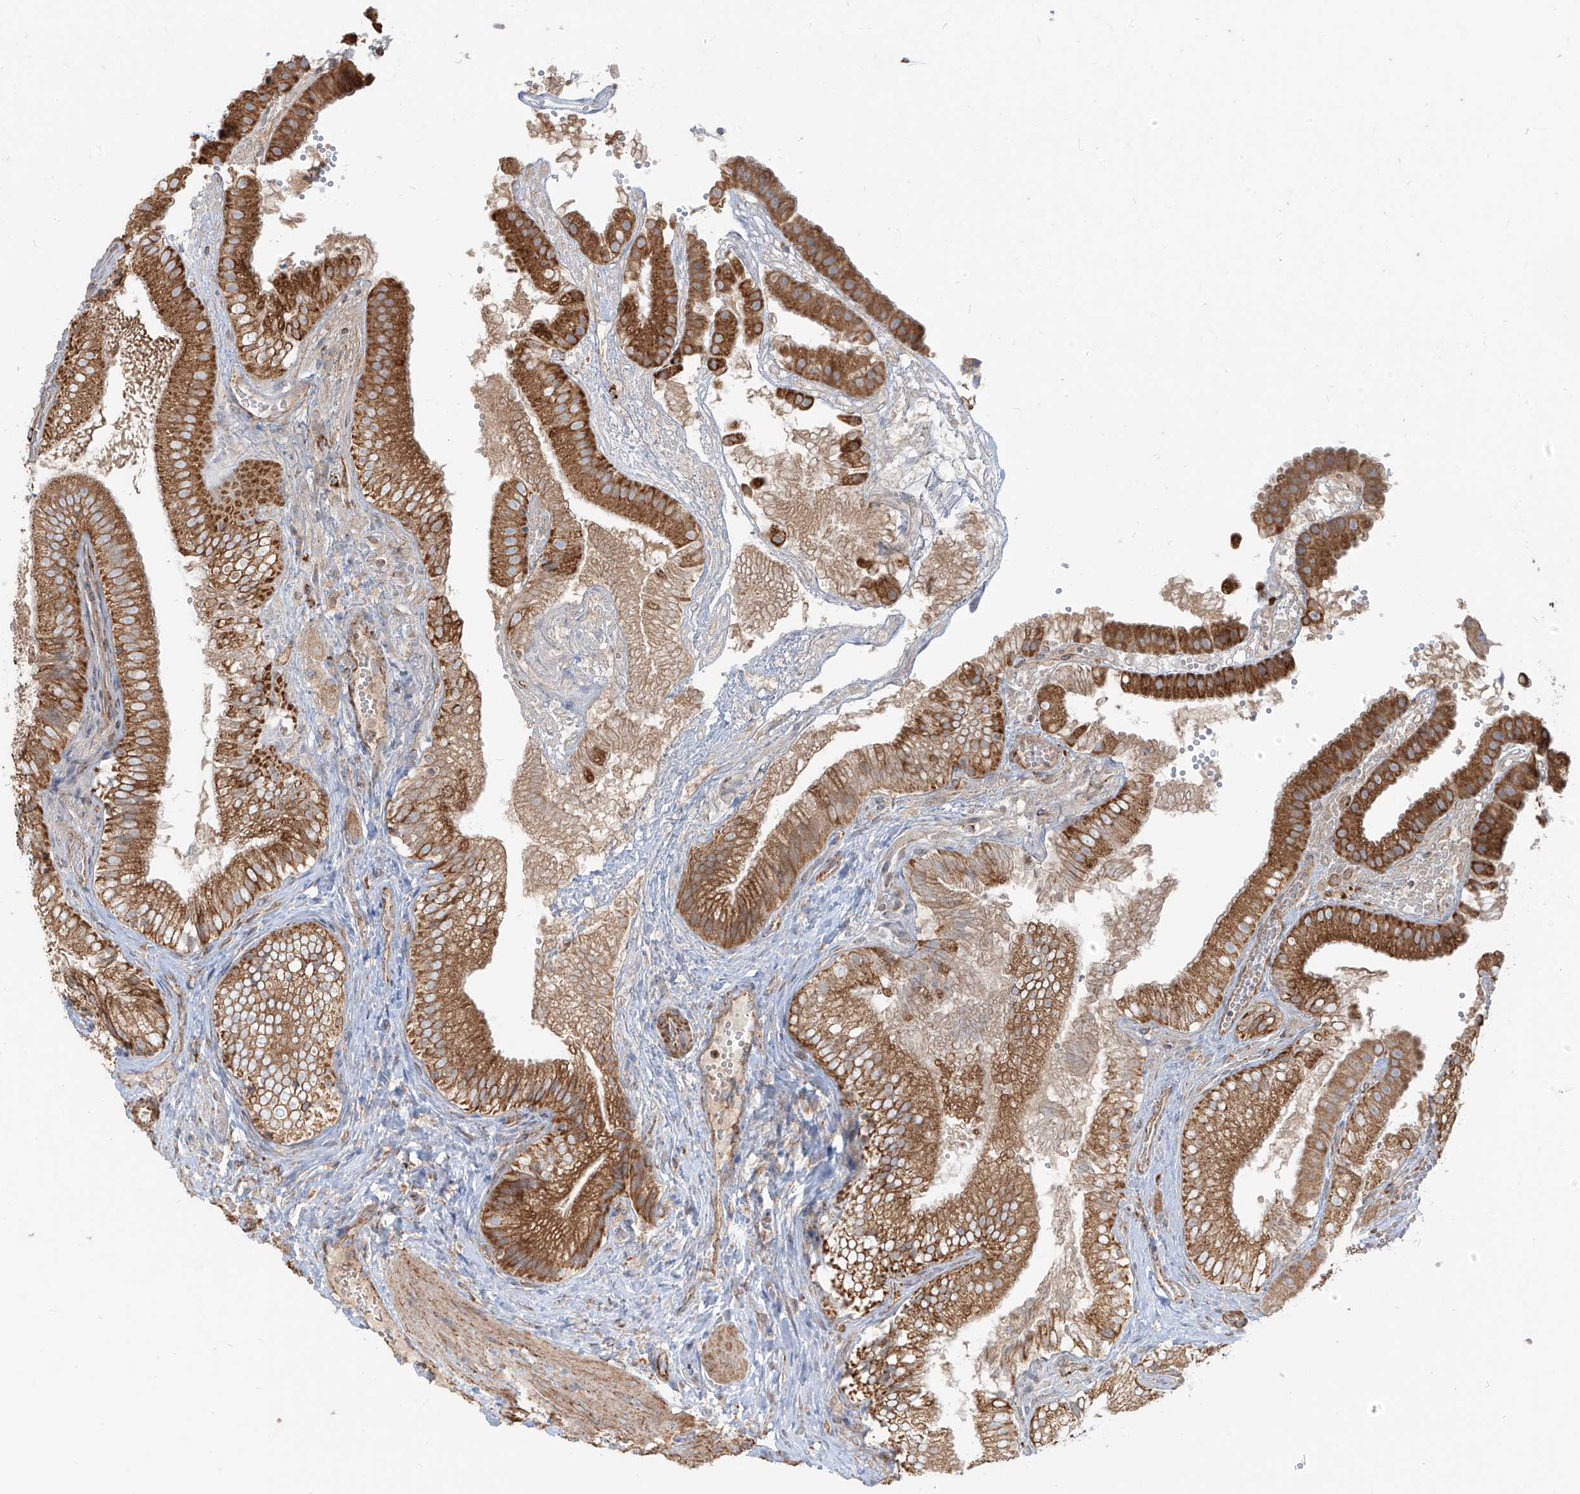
{"staining": {"intensity": "strong", "quantity": ">75%", "location": "cytoplasmic/membranous"}, "tissue": "gallbladder", "cell_type": "Glandular cells", "image_type": "normal", "snomed": [{"axis": "morphology", "description": "Normal tissue, NOS"}, {"axis": "topography", "description": "Gallbladder"}], "caption": "Protein staining of unremarkable gallbladder exhibits strong cytoplasmic/membranous staining in about >75% of glandular cells. (DAB (3,3'-diaminobenzidine) IHC with brightfield microscopy, high magnification).", "gene": "PLCL1", "patient": {"sex": "female", "age": 30}}